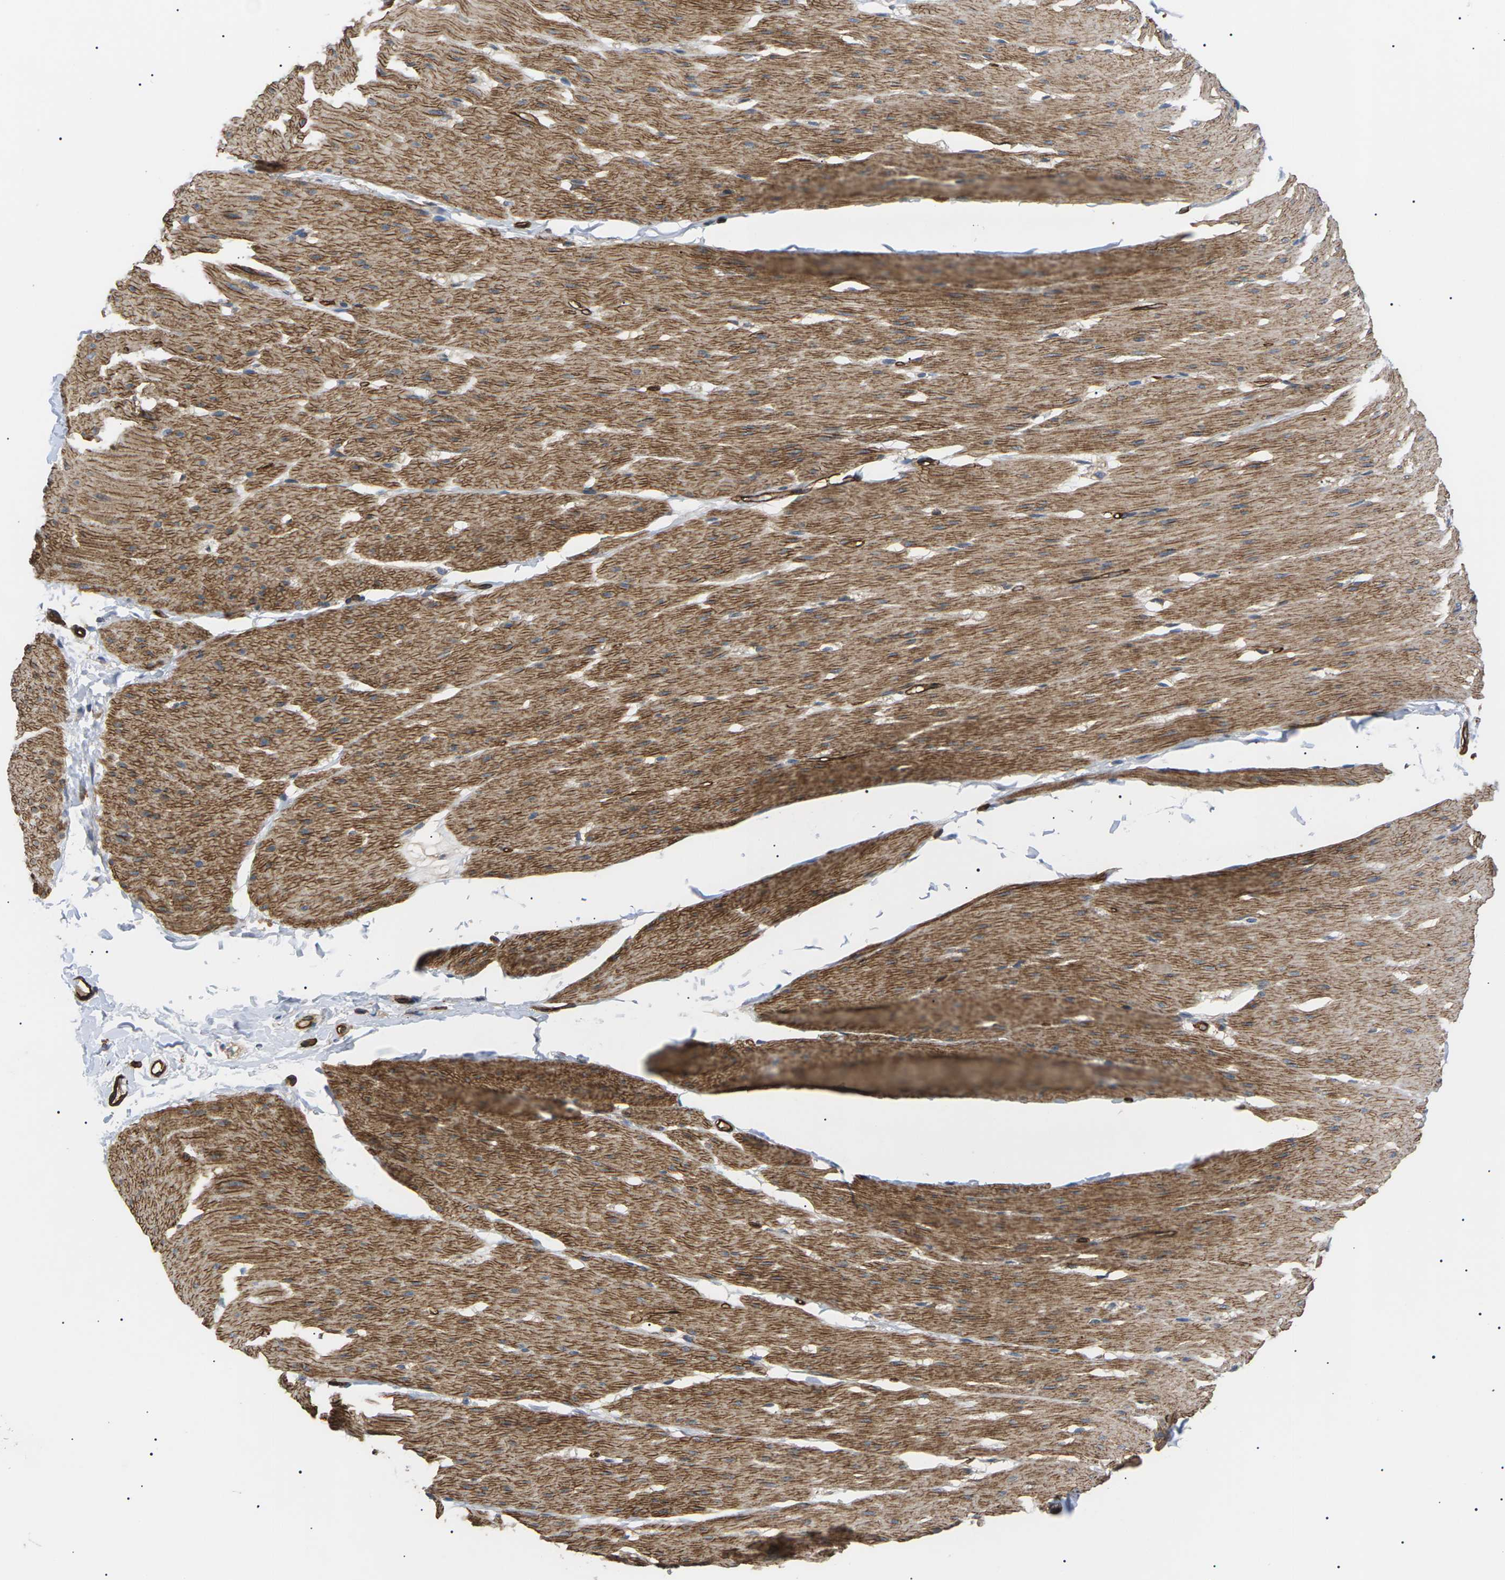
{"staining": {"intensity": "moderate", "quantity": "25%-75%", "location": "cytoplasmic/membranous"}, "tissue": "smooth muscle", "cell_type": "Smooth muscle cells", "image_type": "normal", "snomed": [{"axis": "morphology", "description": "Normal tissue, NOS"}, {"axis": "topography", "description": "Smooth muscle"}, {"axis": "topography", "description": "Colon"}], "caption": "Smooth muscle cells reveal medium levels of moderate cytoplasmic/membranous staining in about 25%-75% of cells in unremarkable human smooth muscle. Using DAB (3,3'-diaminobenzidine) (brown) and hematoxylin (blue) stains, captured at high magnification using brightfield microscopy.", "gene": "TMTC4", "patient": {"sex": "male", "age": 67}}